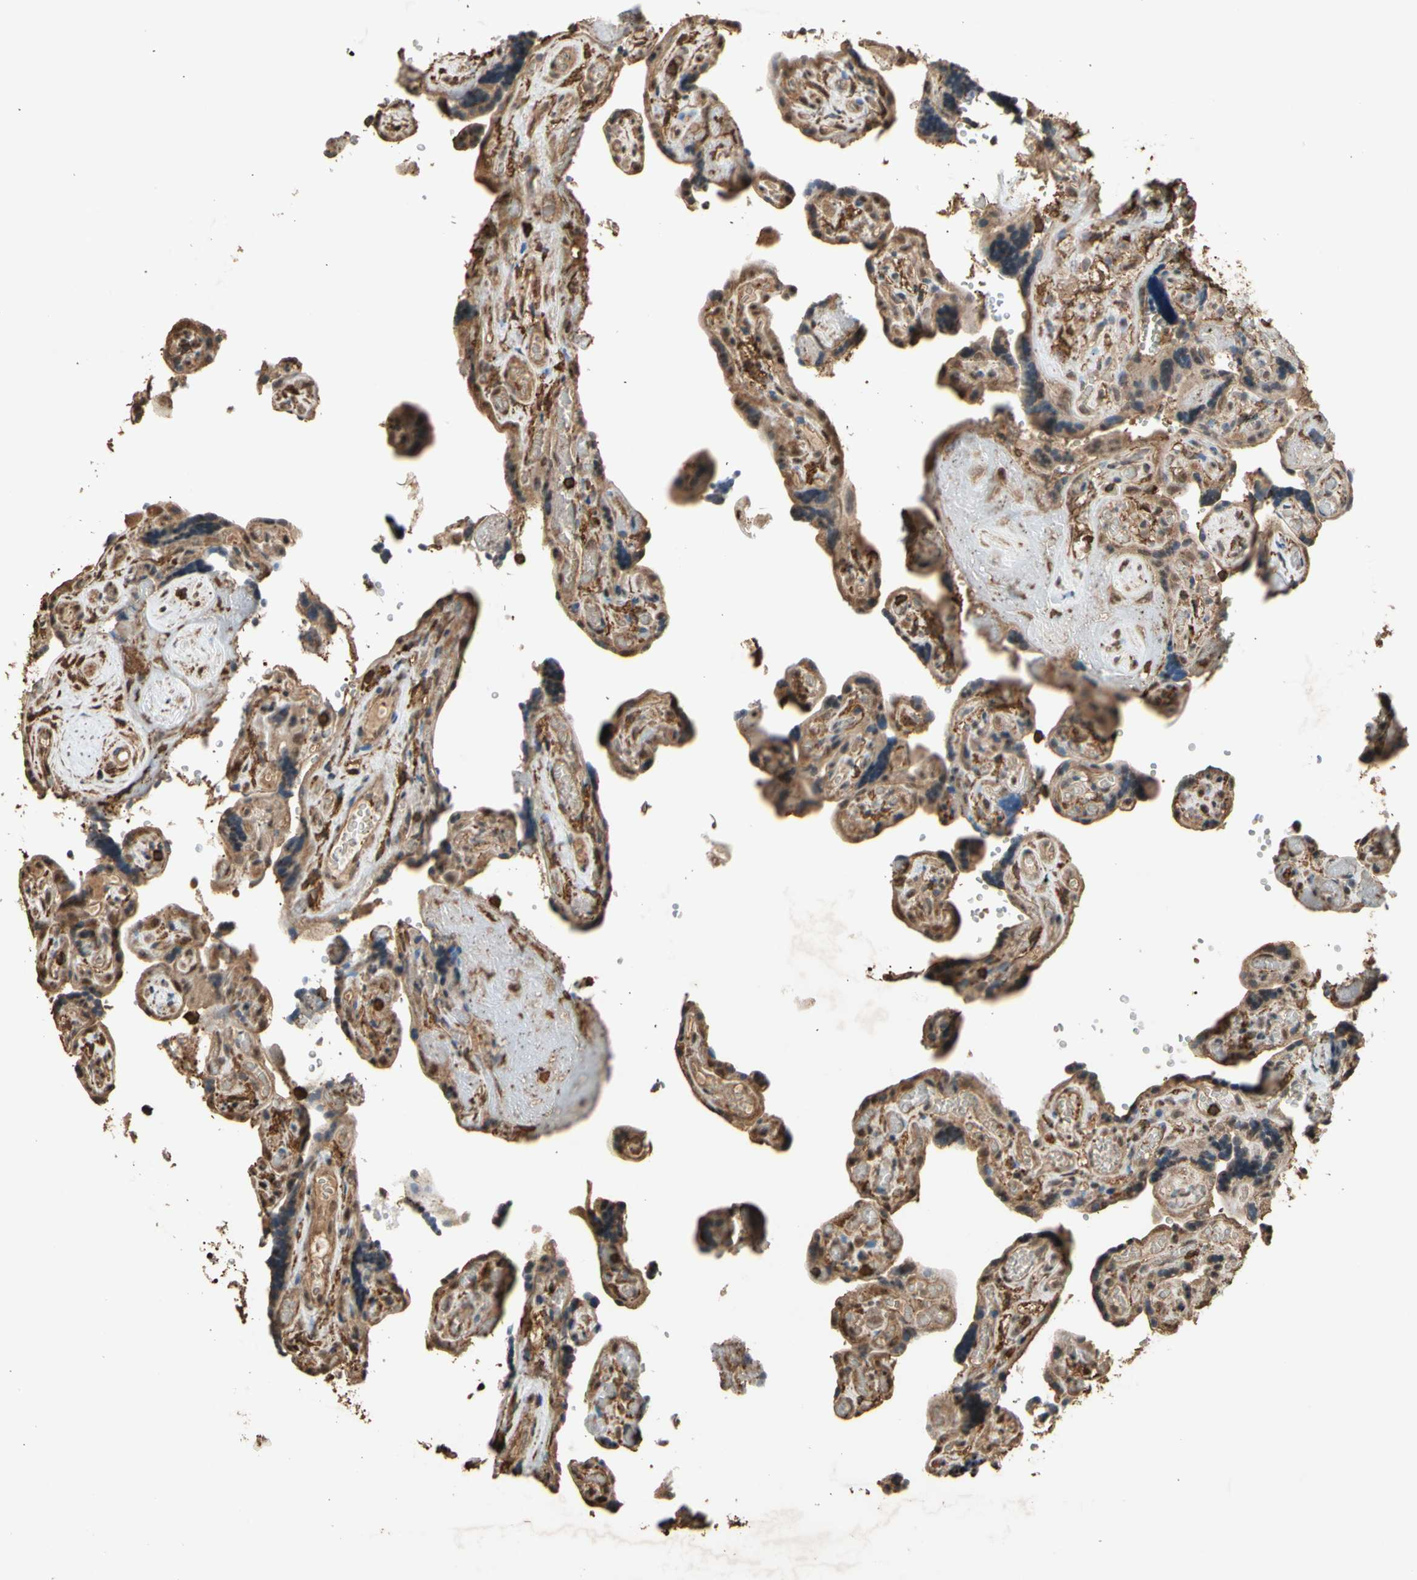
{"staining": {"intensity": "moderate", "quantity": ">75%", "location": "cytoplasmic/membranous"}, "tissue": "placenta", "cell_type": "Decidual cells", "image_type": "normal", "snomed": [{"axis": "morphology", "description": "Normal tissue, NOS"}, {"axis": "topography", "description": "Placenta"}], "caption": "Immunohistochemistry (IHC) (DAB (3,3'-diaminobenzidine)) staining of benign placenta displays moderate cytoplasmic/membranous protein staining in approximately >75% of decidual cells.", "gene": "TNFSF13B", "patient": {"sex": "female", "age": 30}}